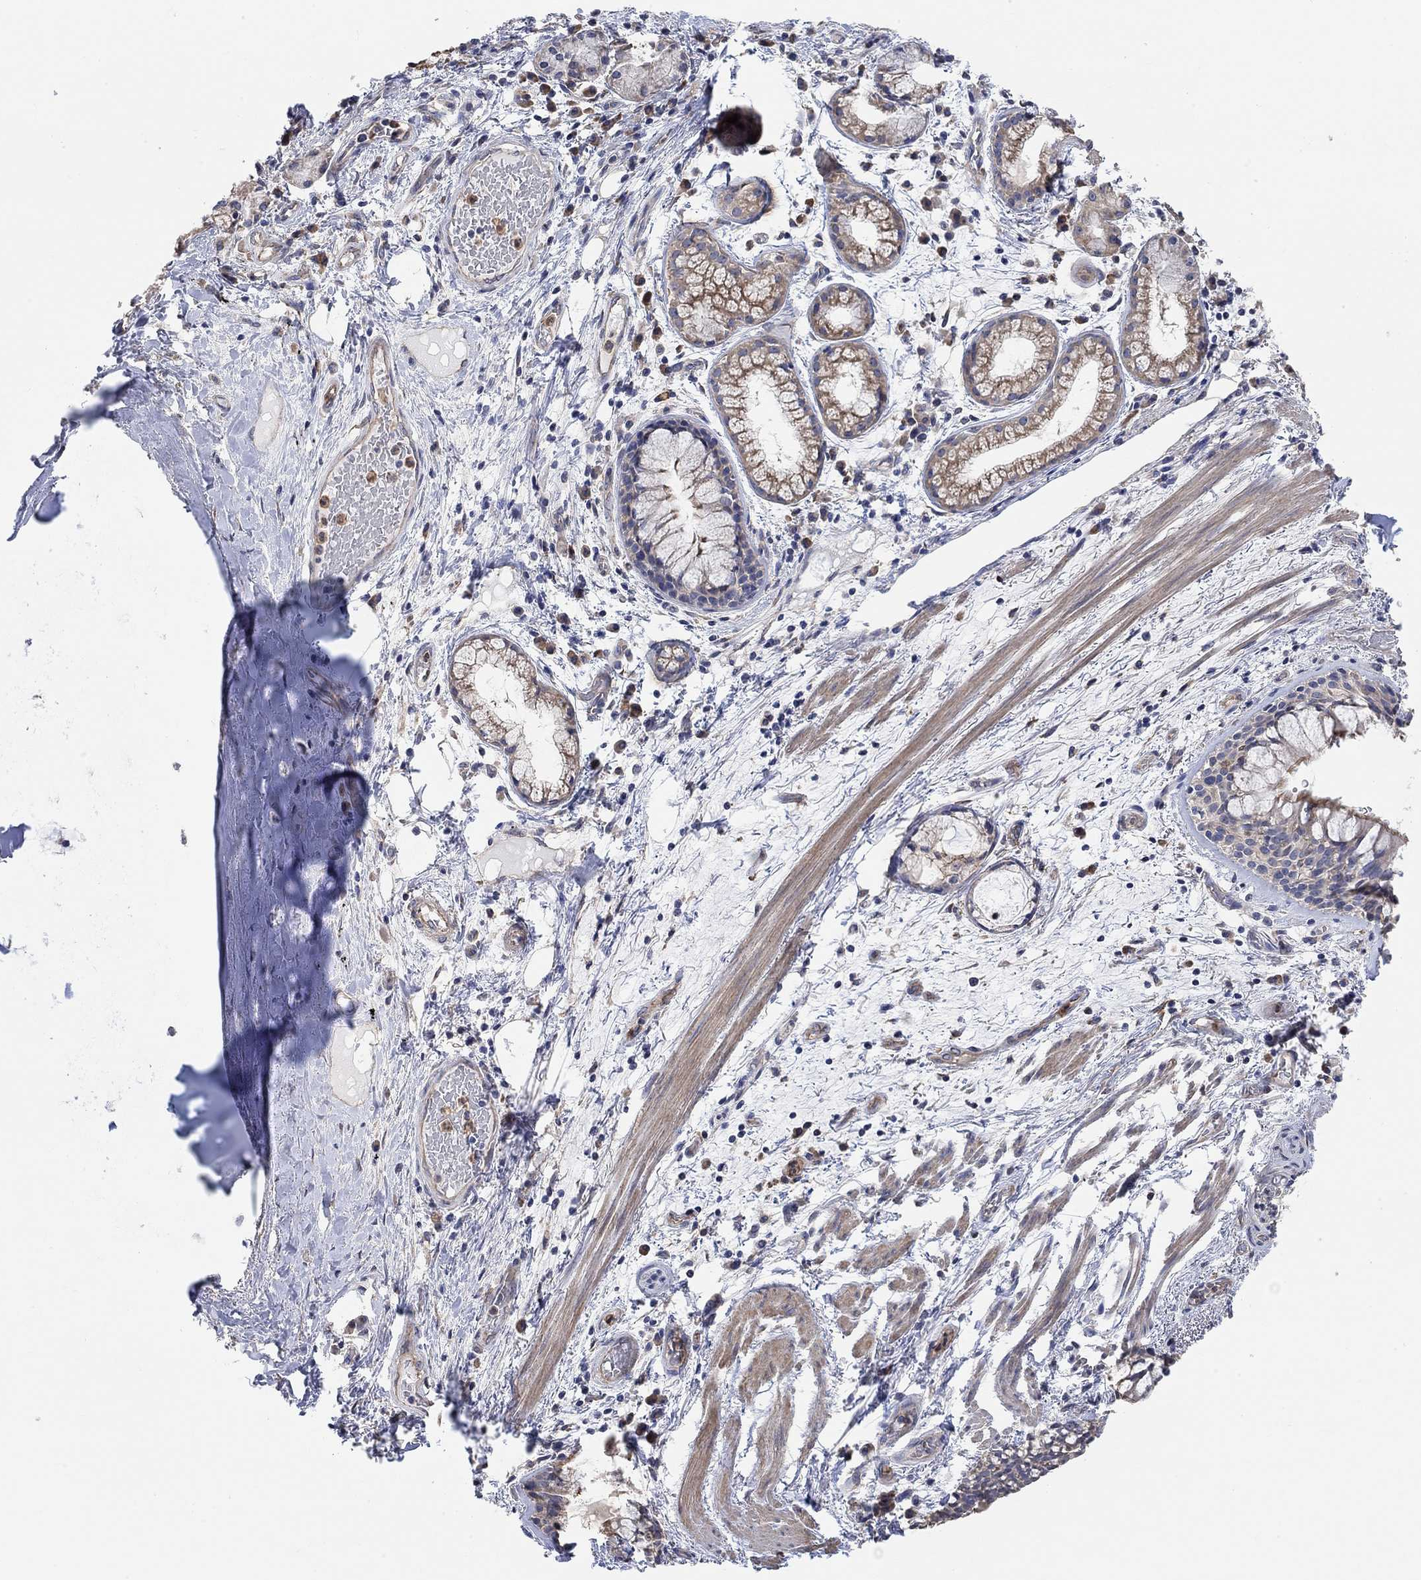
{"staining": {"intensity": "weak", "quantity": "25%-75%", "location": "cytoplasmic/membranous"}, "tissue": "bronchus", "cell_type": "Respiratory epithelial cells", "image_type": "normal", "snomed": [{"axis": "morphology", "description": "Normal tissue, NOS"}, {"axis": "topography", "description": "Bronchus"}, {"axis": "topography", "description": "Lung"}], "caption": "About 25%-75% of respiratory epithelial cells in unremarkable human bronchus demonstrate weak cytoplasmic/membranous protein expression as visualized by brown immunohistochemical staining.", "gene": "SYT16", "patient": {"sex": "female", "age": 57}}